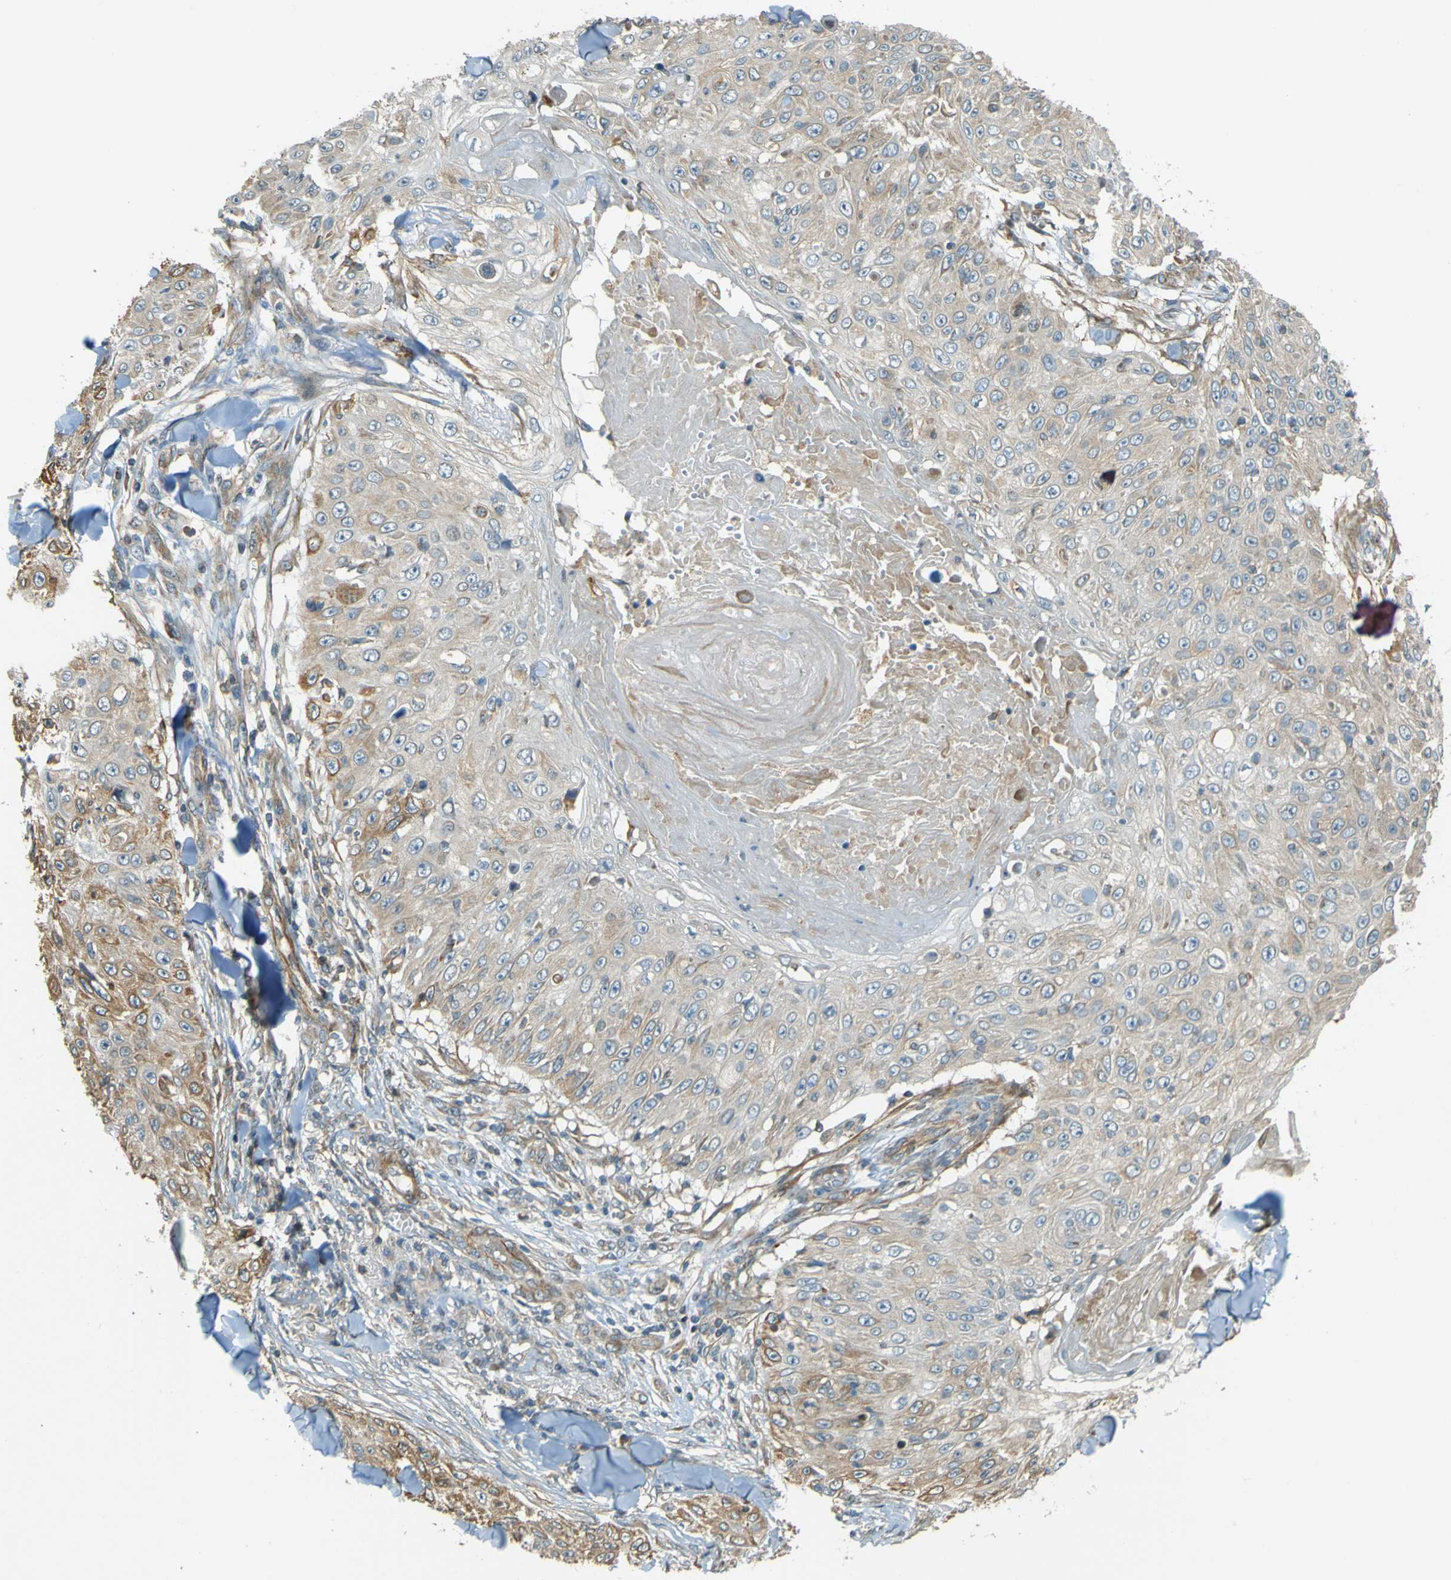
{"staining": {"intensity": "moderate", "quantity": "25%-75%", "location": "cytoplasmic/membranous"}, "tissue": "skin cancer", "cell_type": "Tumor cells", "image_type": "cancer", "snomed": [{"axis": "morphology", "description": "Squamous cell carcinoma, NOS"}, {"axis": "topography", "description": "Skin"}], "caption": "Moderate cytoplasmic/membranous expression is identified in about 25%-75% of tumor cells in skin cancer.", "gene": "LPCAT1", "patient": {"sex": "male", "age": 86}}